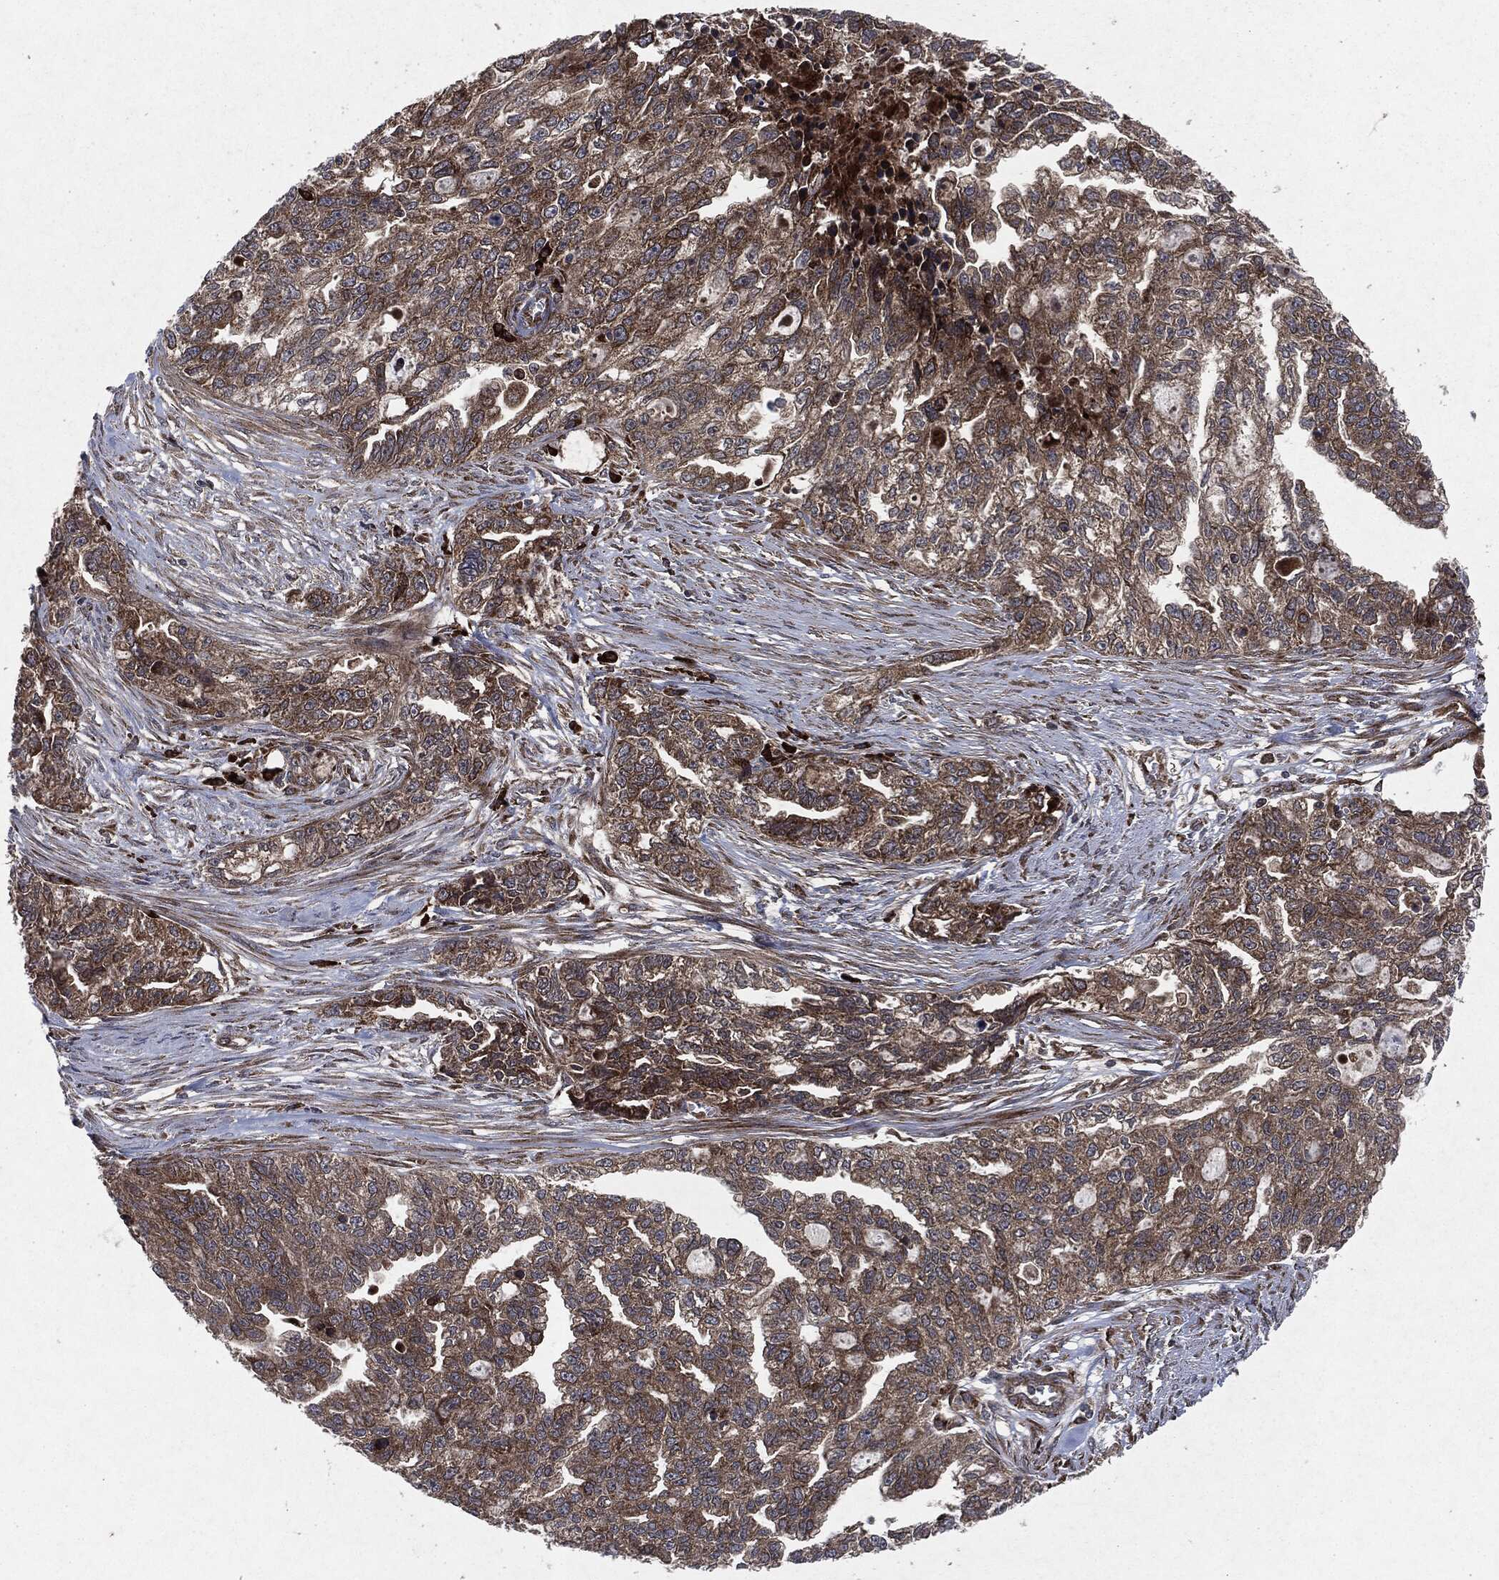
{"staining": {"intensity": "strong", "quantity": "25%-75%", "location": "cytoplasmic/membranous"}, "tissue": "ovarian cancer", "cell_type": "Tumor cells", "image_type": "cancer", "snomed": [{"axis": "morphology", "description": "Cystadenocarcinoma, serous, NOS"}, {"axis": "topography", "description": "Ovary"}], "caption": "Ovarian serous cystadenocarcinoma stained with a brown dye demonstrates strong cytoplasmic/membranous positive positivity in about 25%-75% of tumor cells.", "gene": "RAF1", "patient": {"sex": "female", "age": 51}}